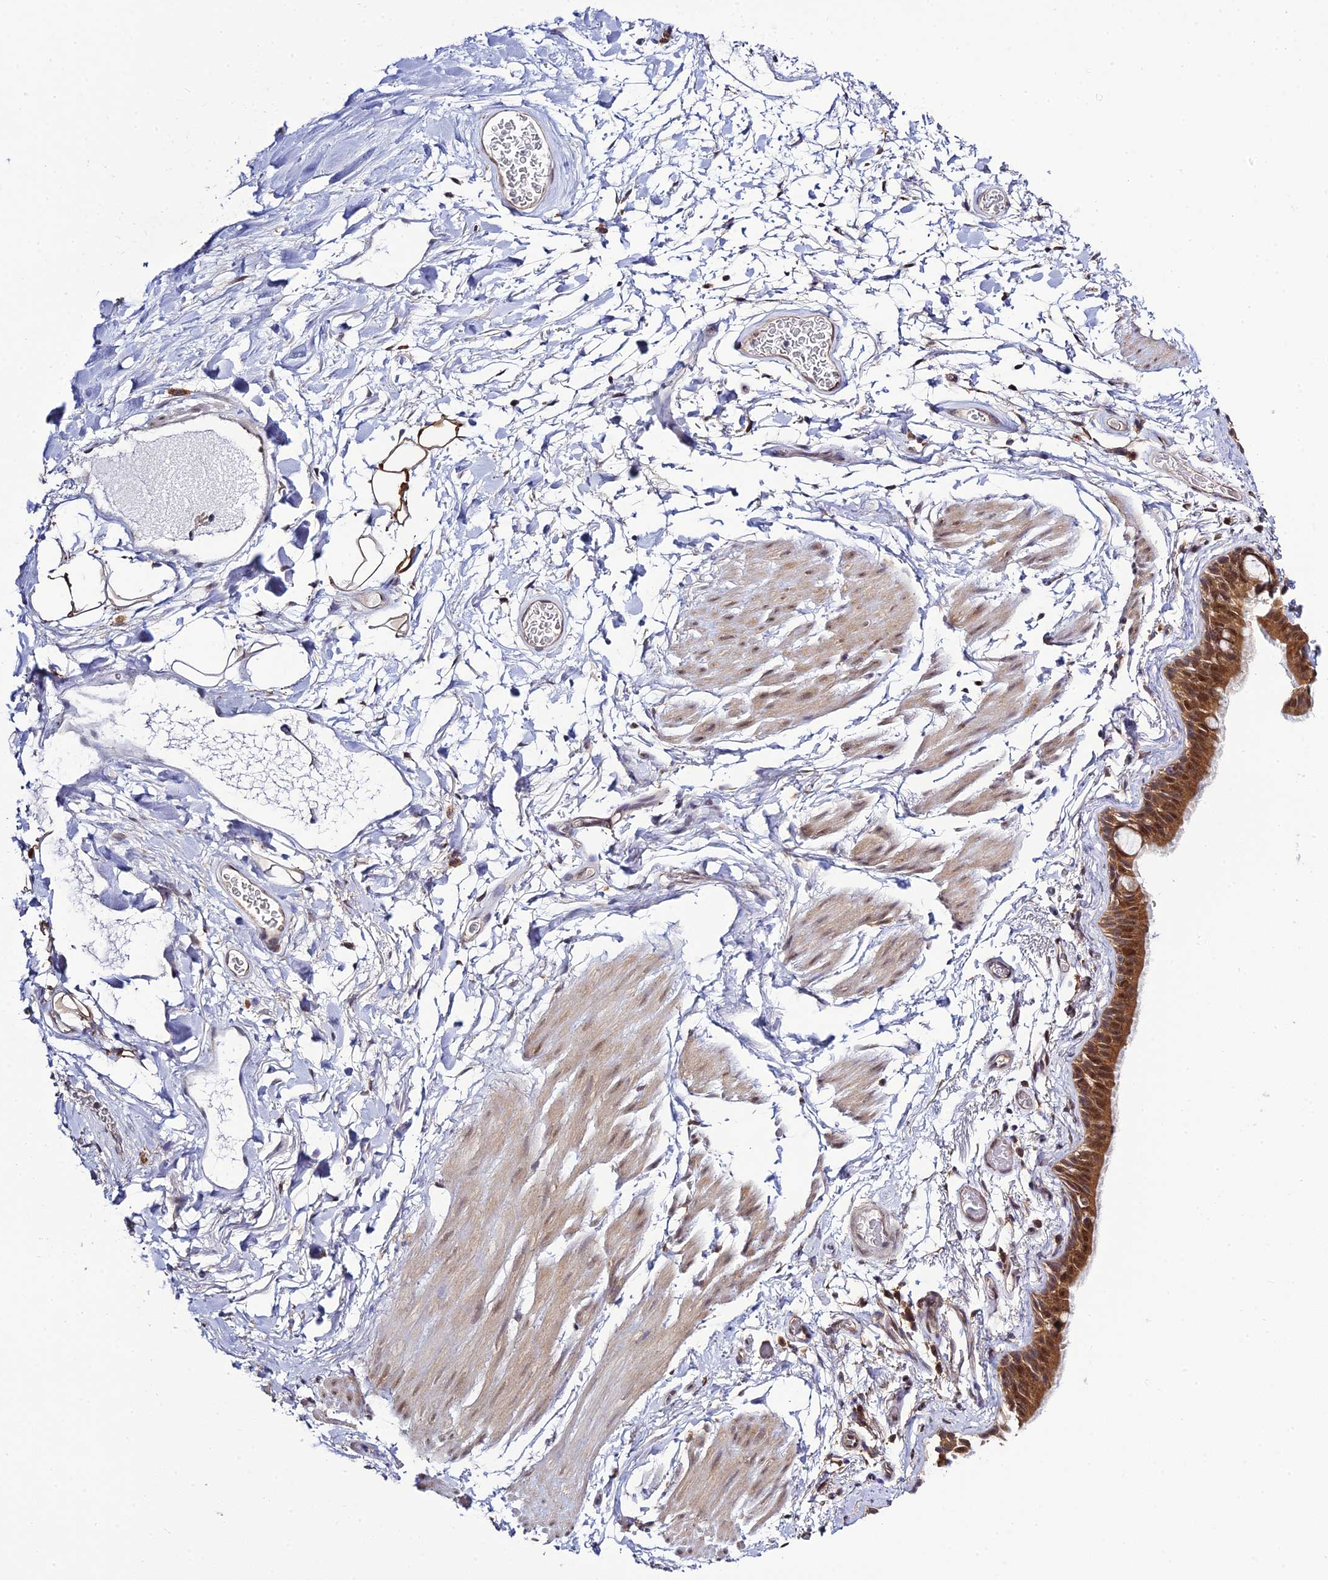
{"staining": {"intensity": "moderate", "quantity": ">75%", "location": "cytoplasmic/membranous,nuclear"}, "tissue": "bronchus", "cell_type": "Respiratory epithelial cells", "image_type": "normal", "snomed": [{"axis": "morphology", "description": "Normal tissue, NOS"}, {"axis": "topography", "description": "Cartilage tissue"}], "caption": "Immunohistochemical staining of benign human bronchus reveals moderate cytoplasmic/membranous,nuclear protein positivity in approximately >75% of respiratory epithelial cells.", "gene": "SKIC8", "patient": {"sex": "male", "age": 63}}